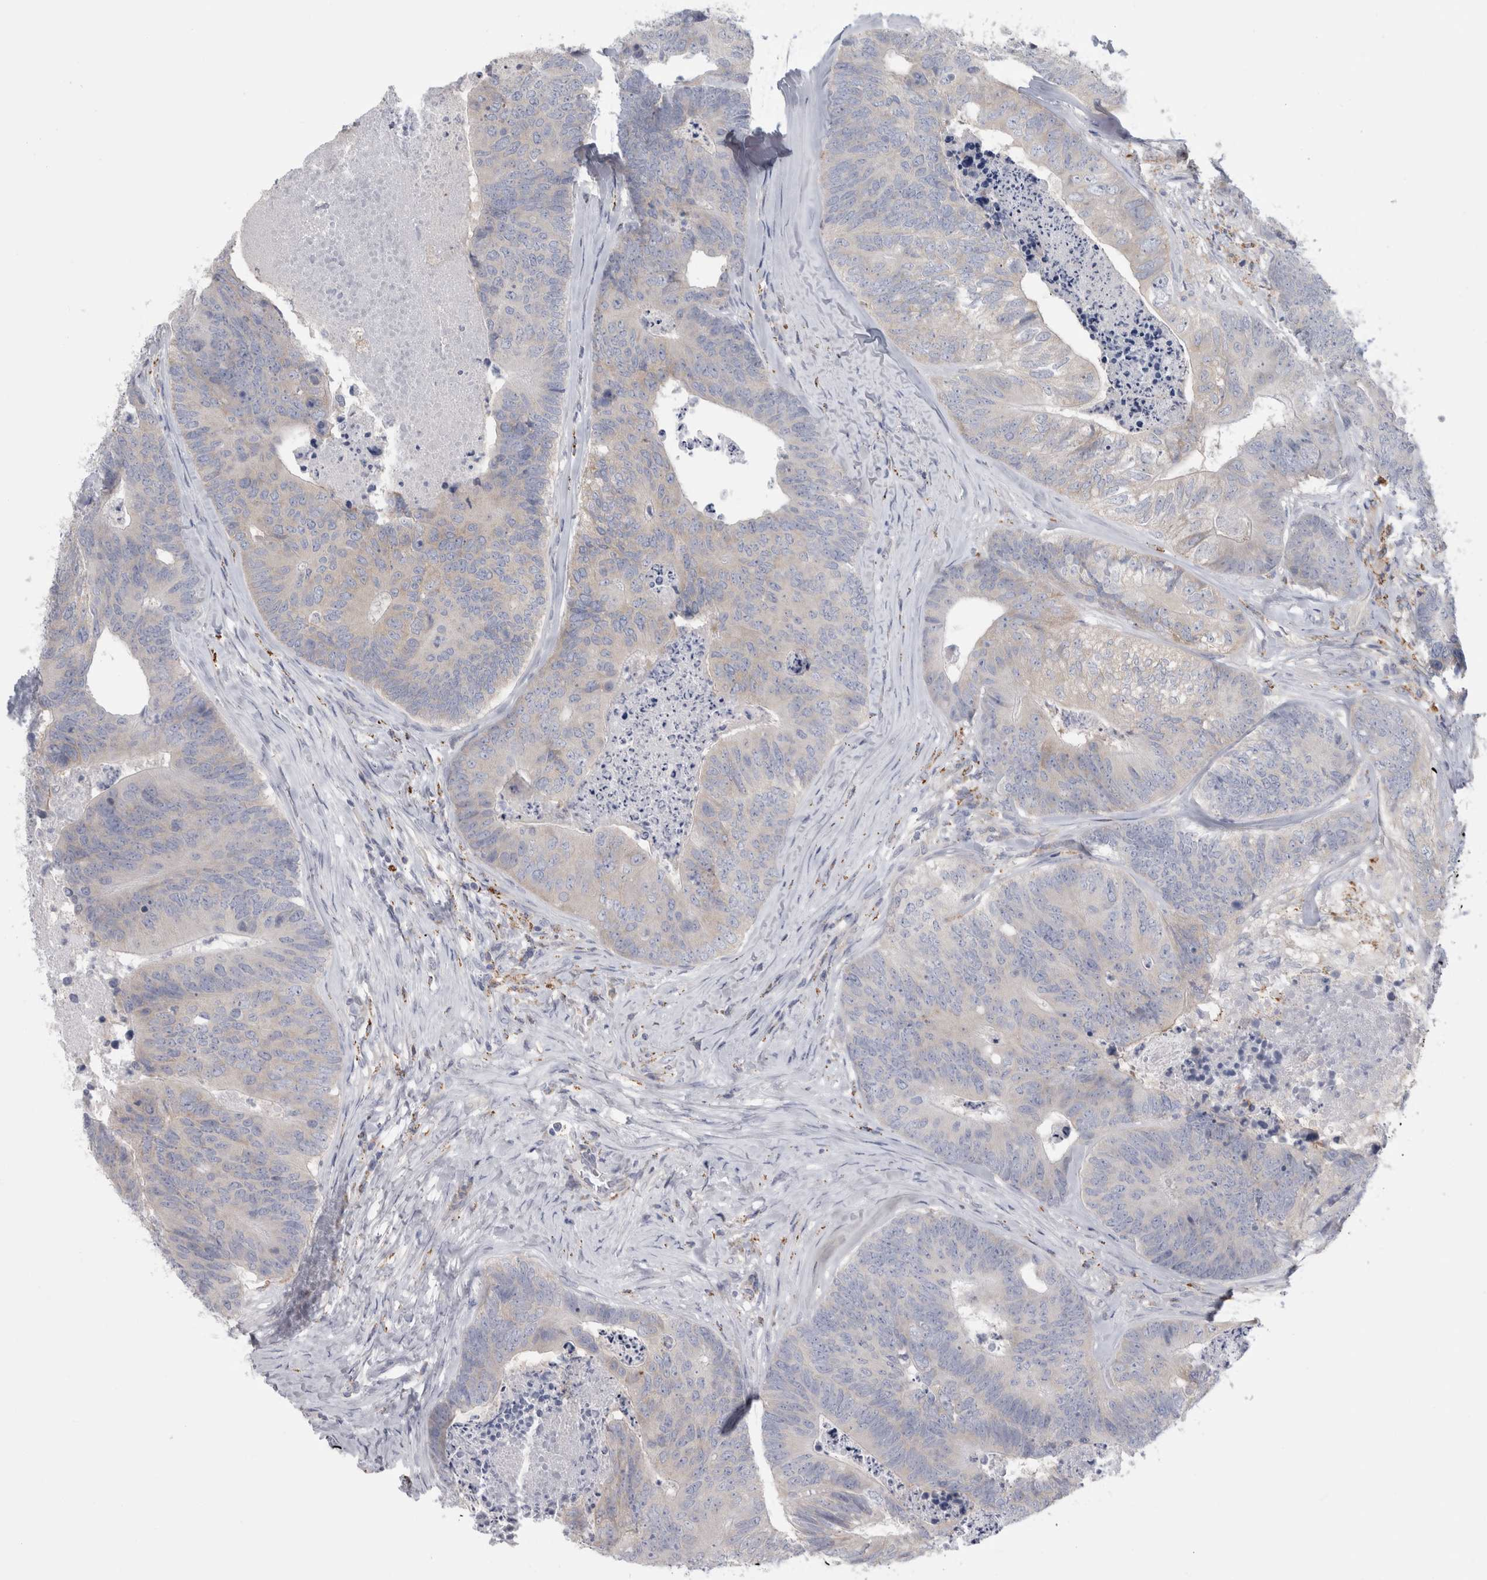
{"staining": {"intensity": "negative", "quantity": "none", "location": "none"}, "tissue": "colorectal cancer", "cell_type": "Tumor cells", "image_type": "cancer", "snomed": [{"axis": "morphology", "description": "Adenocarcinoma, NOS"}, {"axis": "topography", "description": "Colon"}], "caption": "Tumor cells show no significant protein expression in colorectal cancer.", "gene": "GATM", "patient": {"sex": "female", "age": 67}}